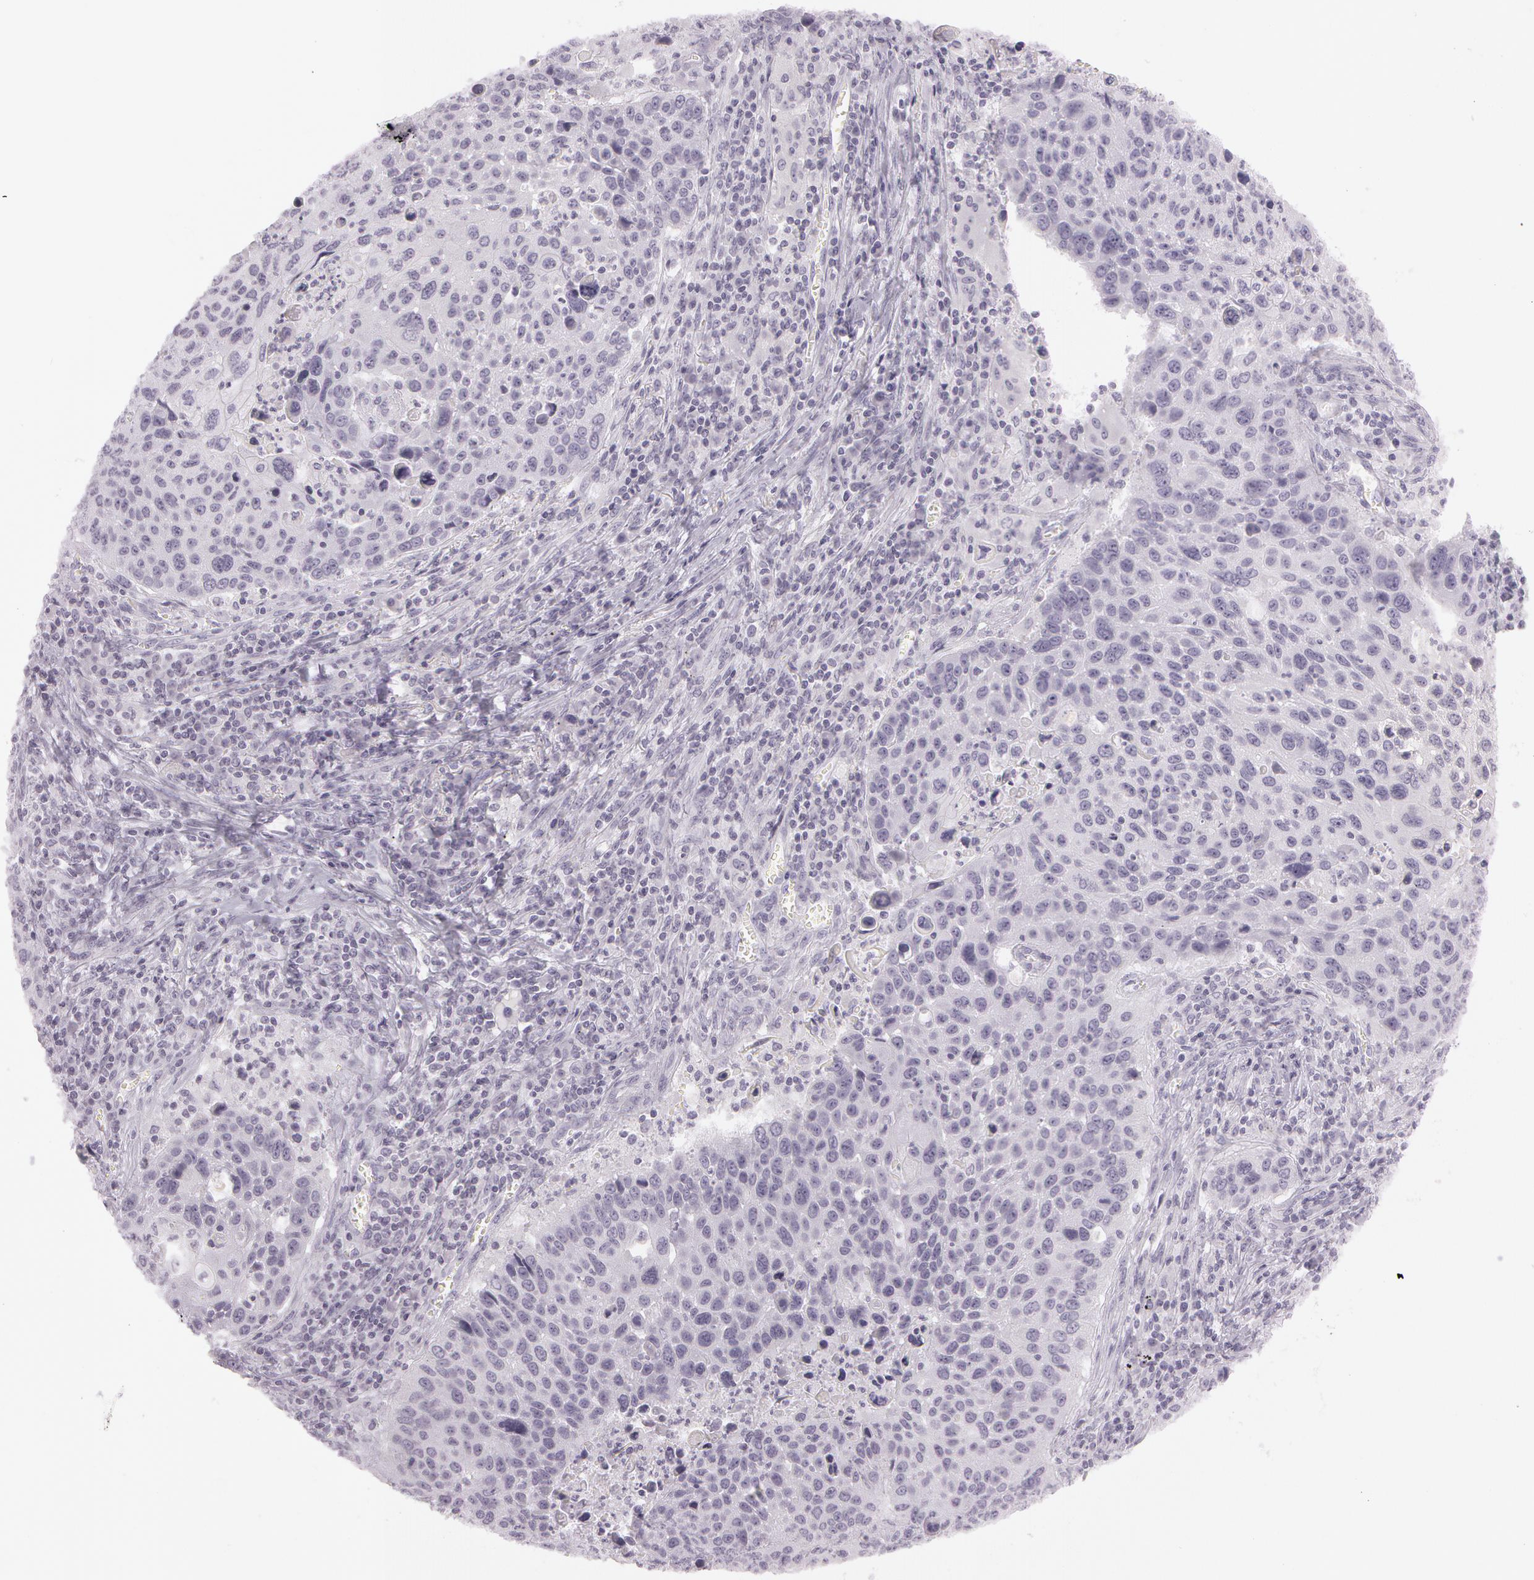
{"staining": {"intensity": "negative", "quantity": "none", "location": "none"}, "tissue": "lung cancer", "cell_type": "Tumor cells", "image_type": "cancer", "snomed": [{"axis": "morphology", "description": "Squamous cell carcinoma, NOS"}, {"axis": "topography", "description": "Lung"}], "caption": "High power microscopy photomicrograph of an immunohistochemistry (IHC) image of lung cancer, revealing no significant expression in tumor cells.", "gene": "OTC", "patient": {"sex": "male", "age": 68}}